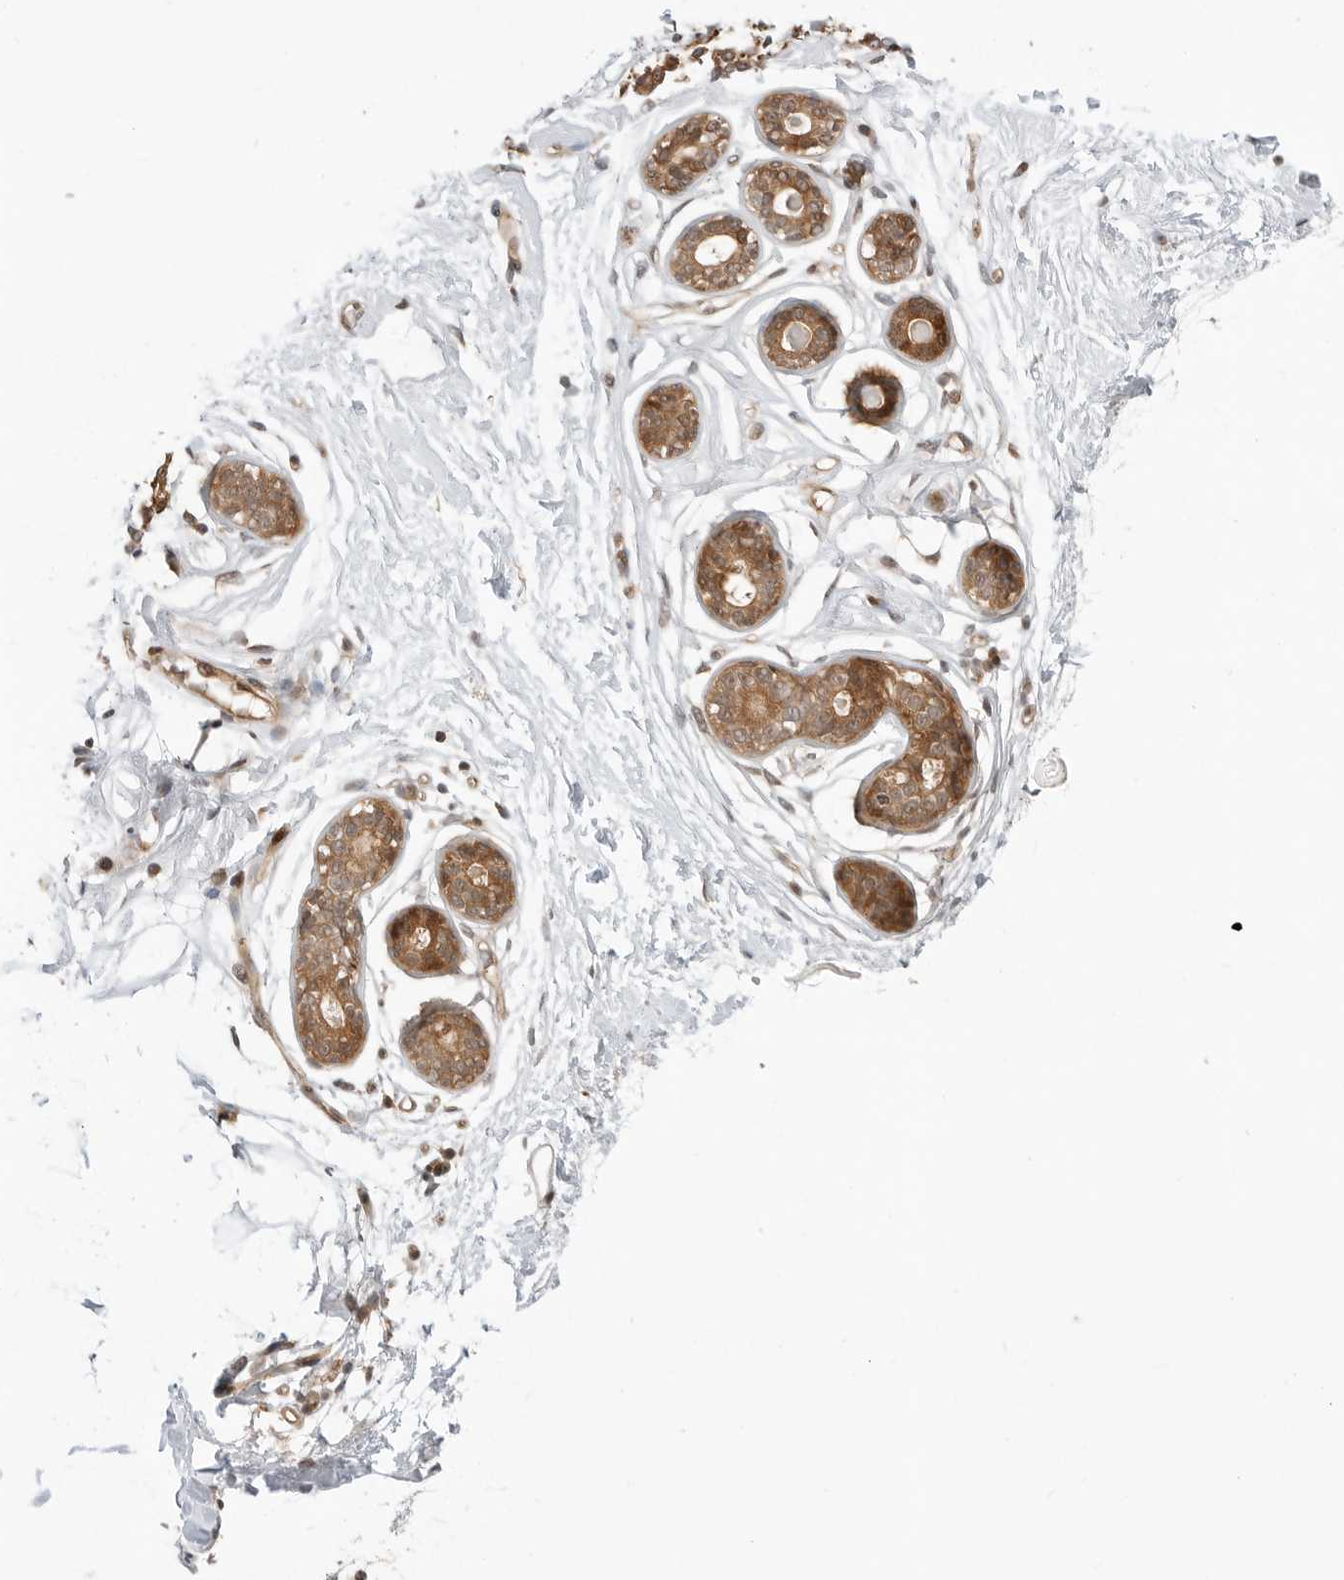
{"staining": {"intensity": "negative", "quantity": "none", "location": "none"}, "tissue": "breast", "cell_type": "Adipocytes", "image_type": "normal", "snomed": [{"axis": "morphology", "description": "Normal tissue, NOS"}, {"axis": "topography", "description": "Breast"}], "caption": "Image shows no significant protein staining in adipocytes of unremarkable breast. (Stains: DAB IHC with hematoxylin counter stain, Microscopy: brightfield microscopy at high magnification).", "gene": "GEM", "patient": {"sex": "female", "age": 23}}